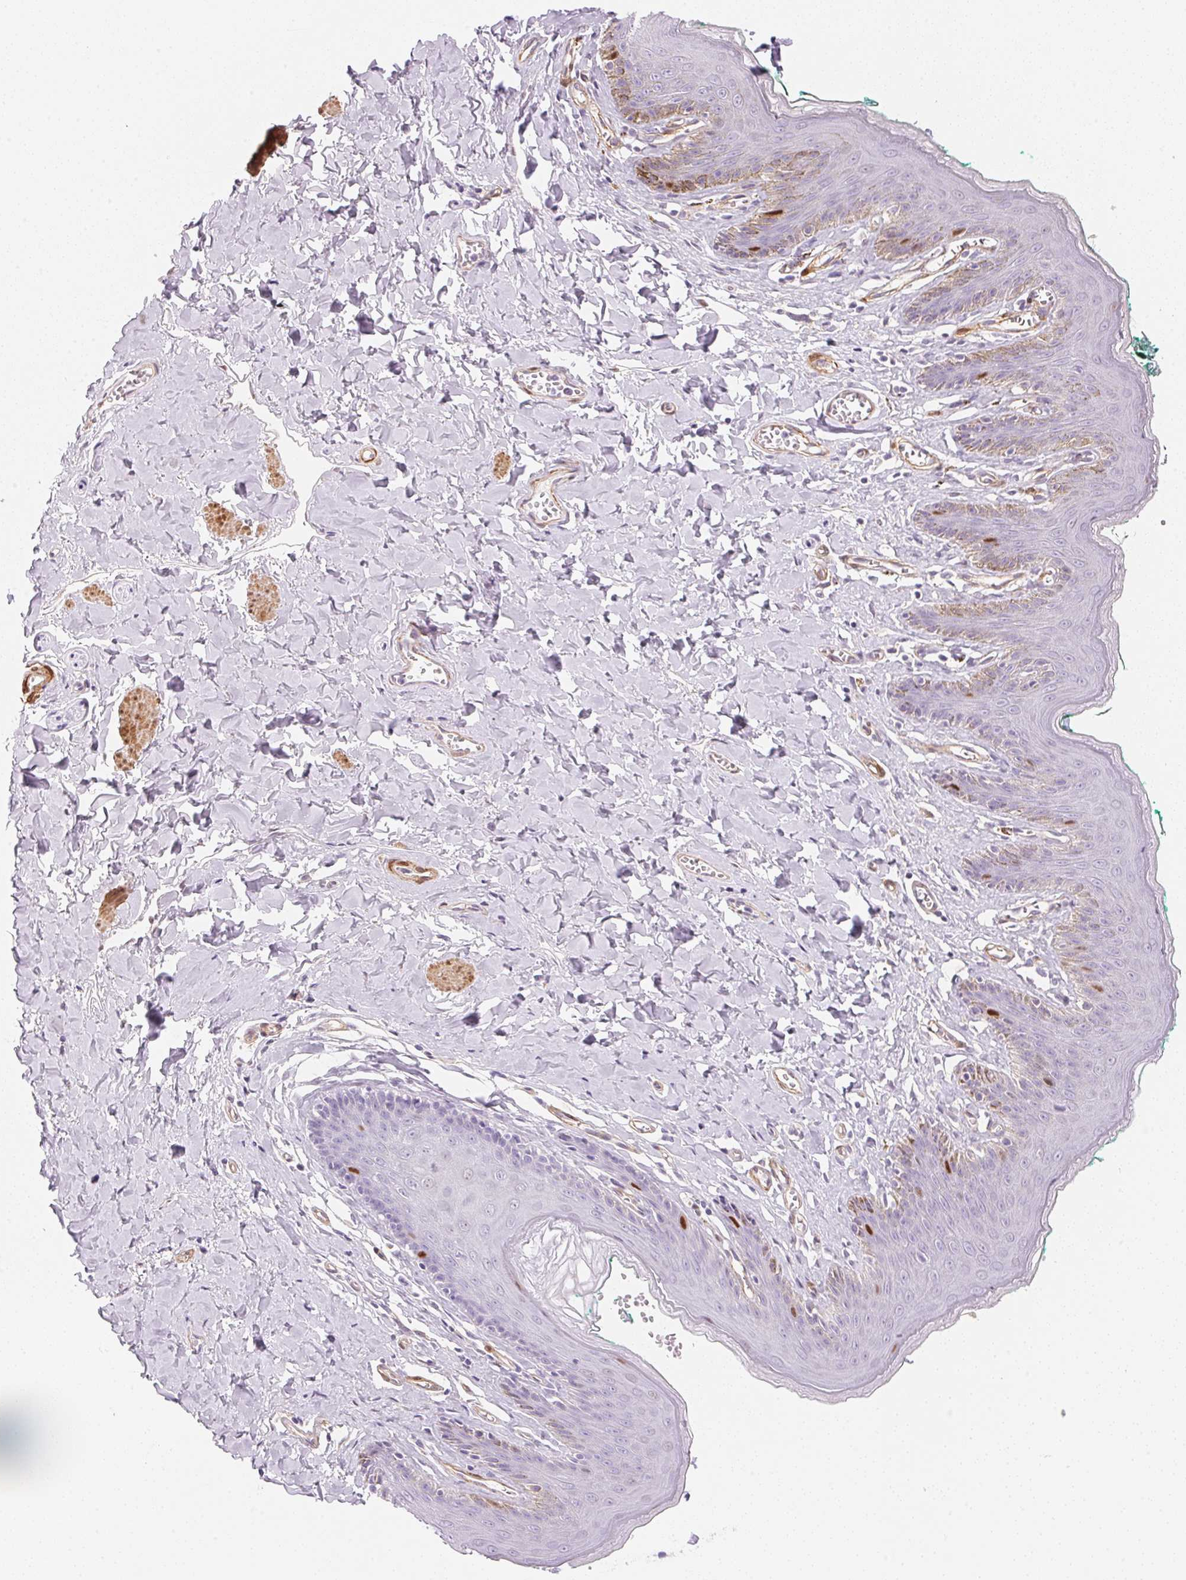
{"staining": {"intensity": "strong", "quantity": "<25%", "location": "nuclear"}, "tissue": "skin", "cell_type": "Epidermal cells", "image_type": "normal", "snomed": [{"axis": "morphology", "description": "Normal tissue, NOS"}, {"axis": "topography", "description": "Vulva"}, {"axis": "topography", "description": "Peripheral nerve tissue"}], "caption": "This micrograph demonstrates IHC staining of benign skin, with medium strong nuclear positivity in approximately <25% of epidermal cells.", "gene": "SMTN", "patient": {"sex": "female", "age": 66}}